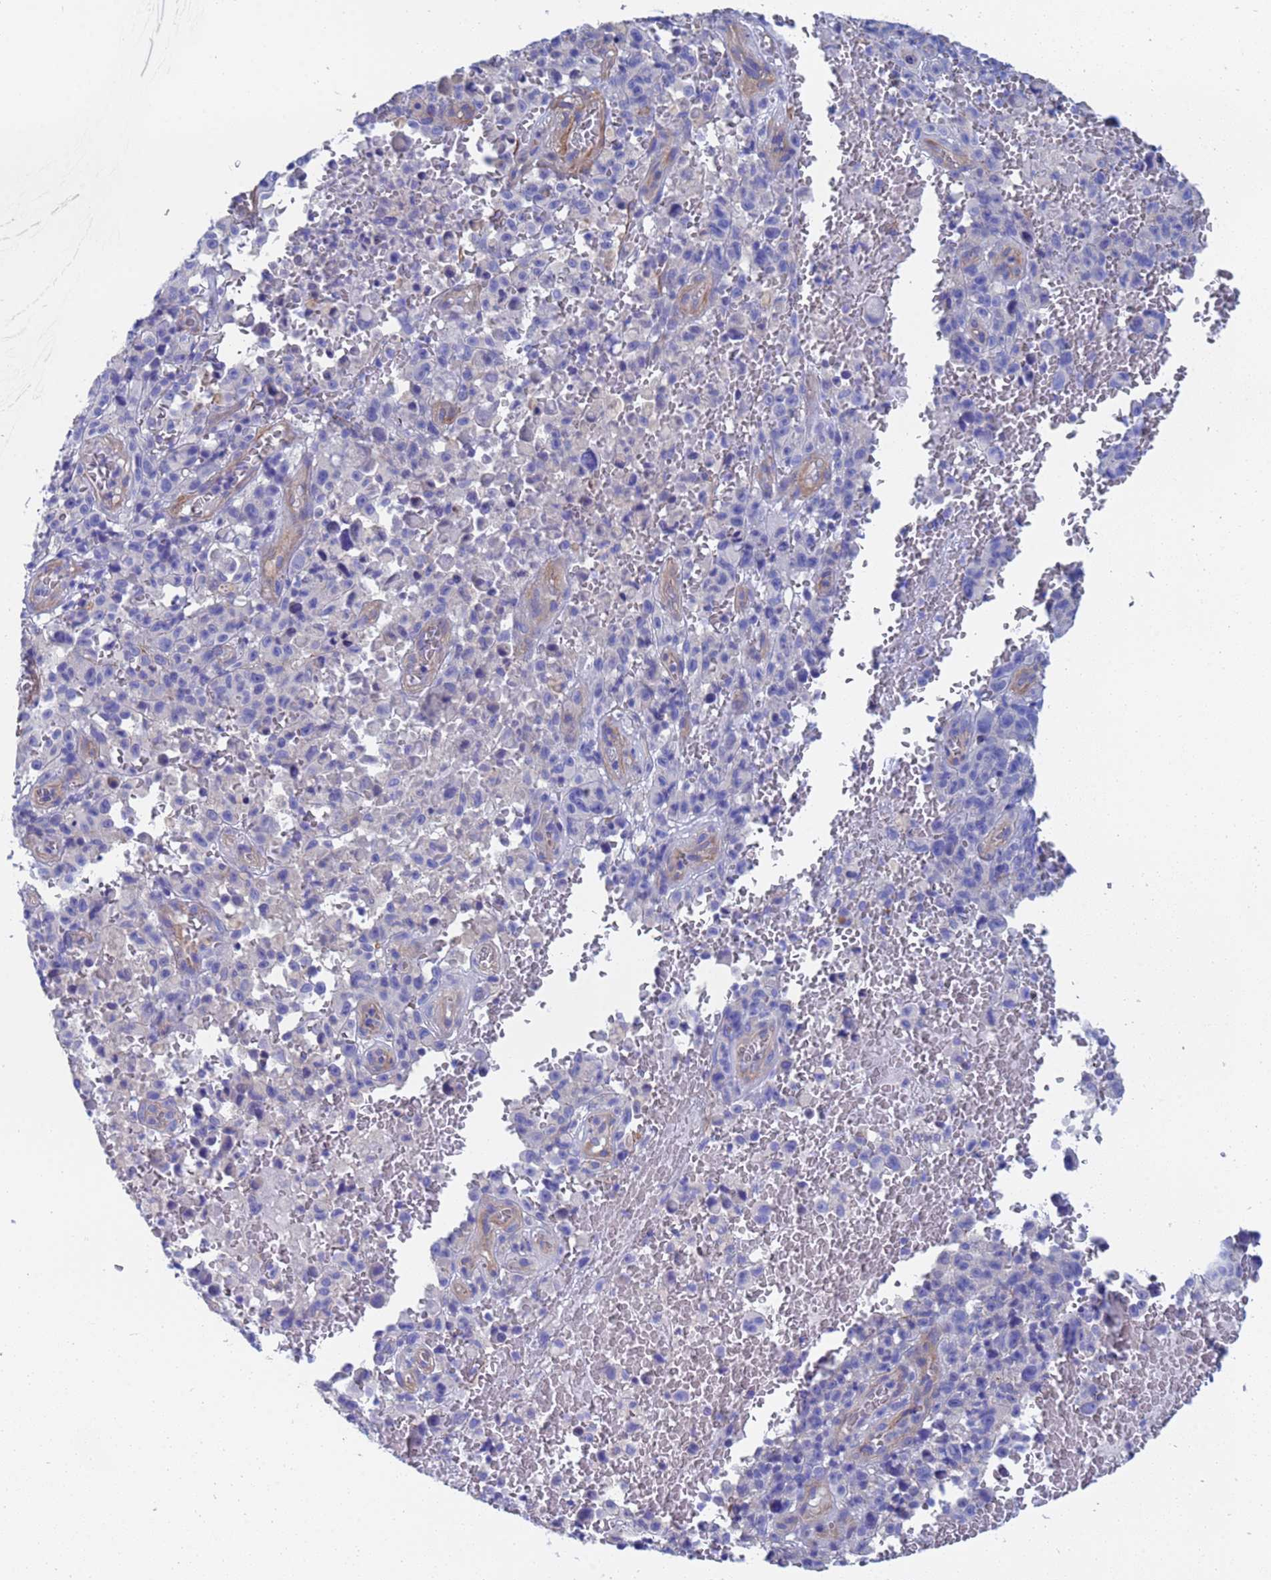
{"staining": {"intensity": "negative", "quantity": "none", "location": "none"}, "tissue": "melanoma", "cell_type": "Tumor cells", "image_type": "cancer", "snomed": [{"axis": "morphology", "description": "Malignant melanoma, NOS"}, {"axis": "topography", "description": "Skin"}], "caption": "Tumor cells show no significant protein staining in melanoma.", "gene": "CST4", "patient": {"sex": "female", "age": 82}}